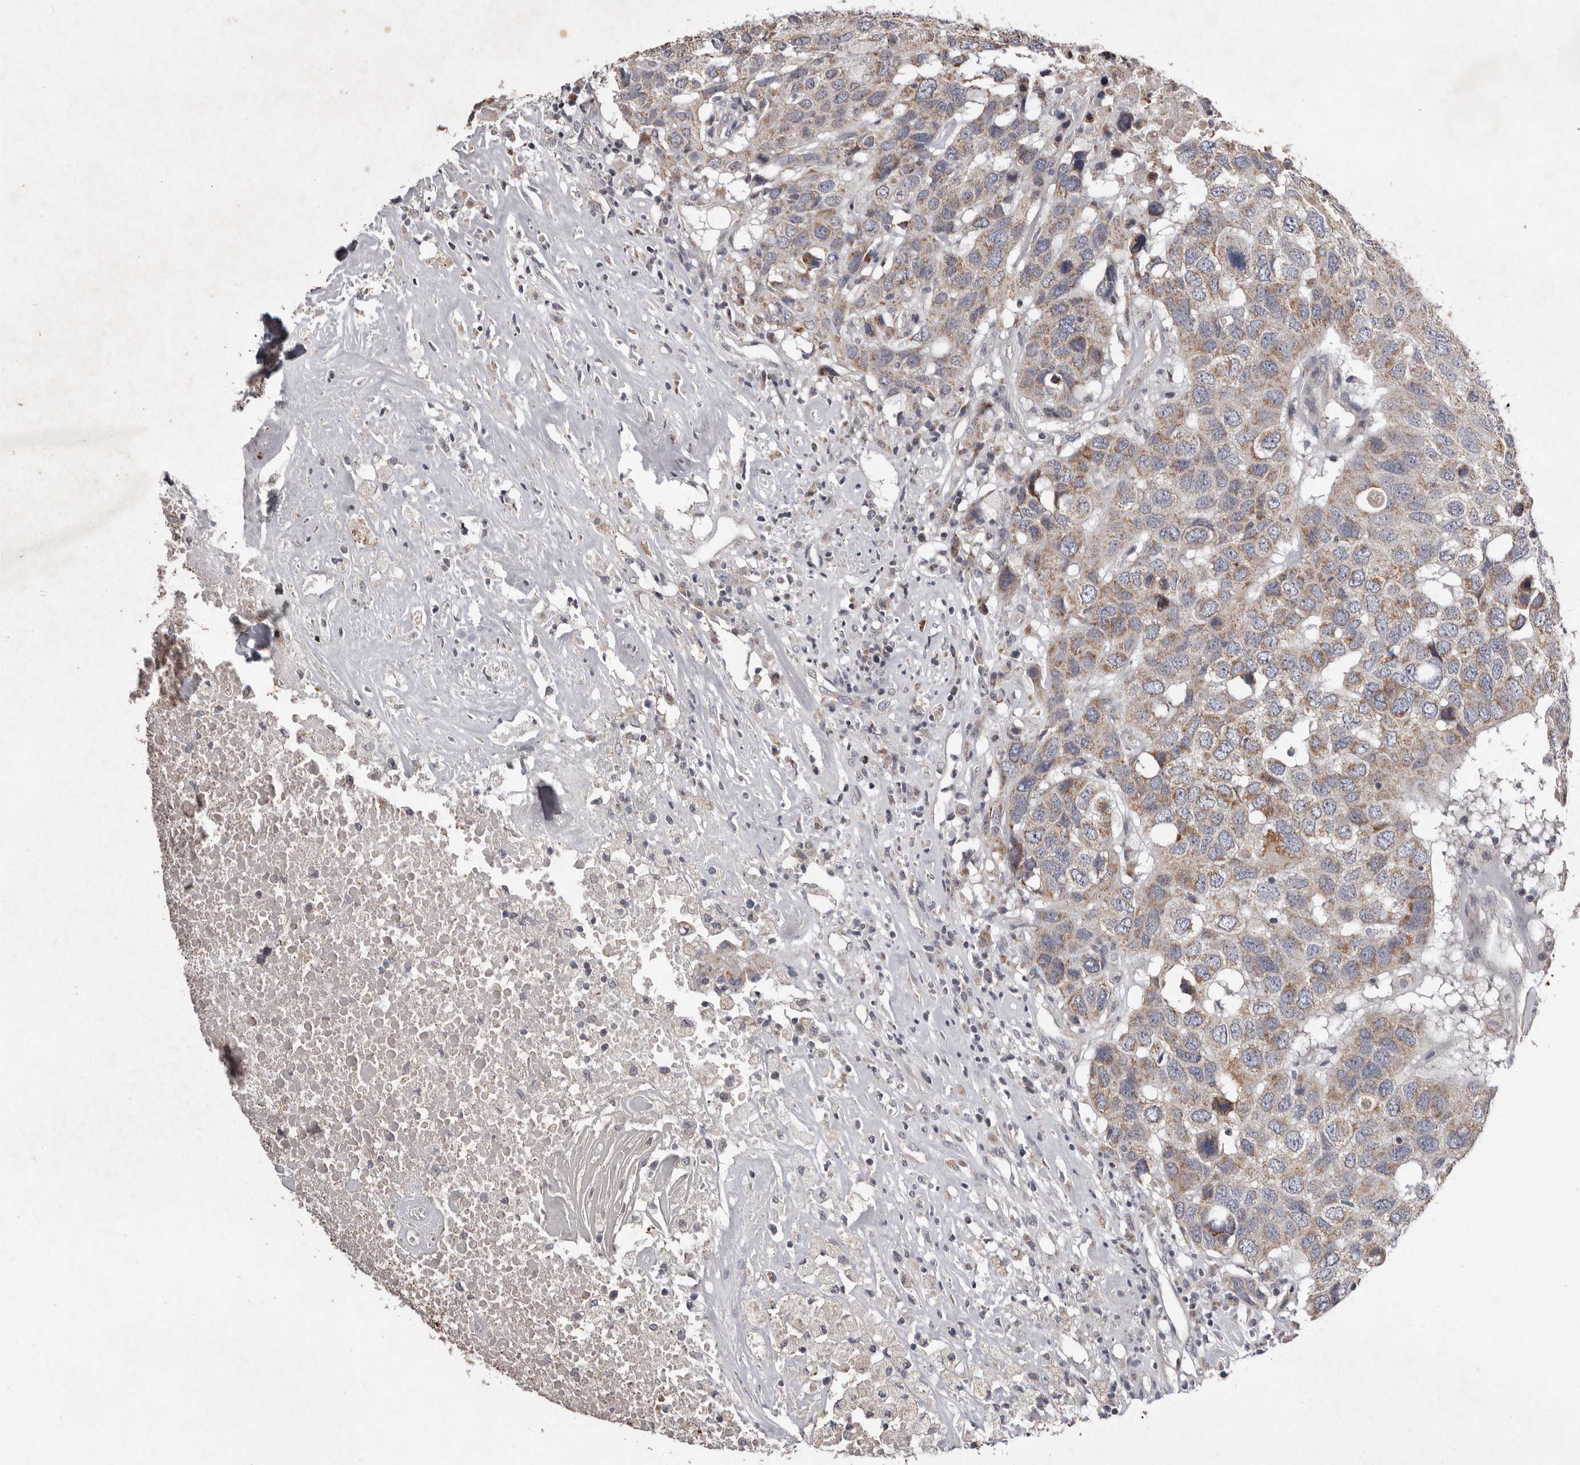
{"staining": {"intensity": "weak", "quantity": ">75%", "location": "cytoplasmic/membranous"}, "tissue": "head and neck cancer", "cell_type": "Tumor cells", "image_type": "cancer", "snomed": [{"axis": "morphology", "description": "Squamous cell carcinoma, NOS"}, {"axis": "topography", "description": "Head-Neck"}], "caption": "About >75% of tumor cells in human head and neck cancer exhibit weak cytoplasmic/membranous protein expression as visualized by brown immunohistochemical staining.", "gene": "CXCL14", "patient": {"sex": "male", "age": 66}}